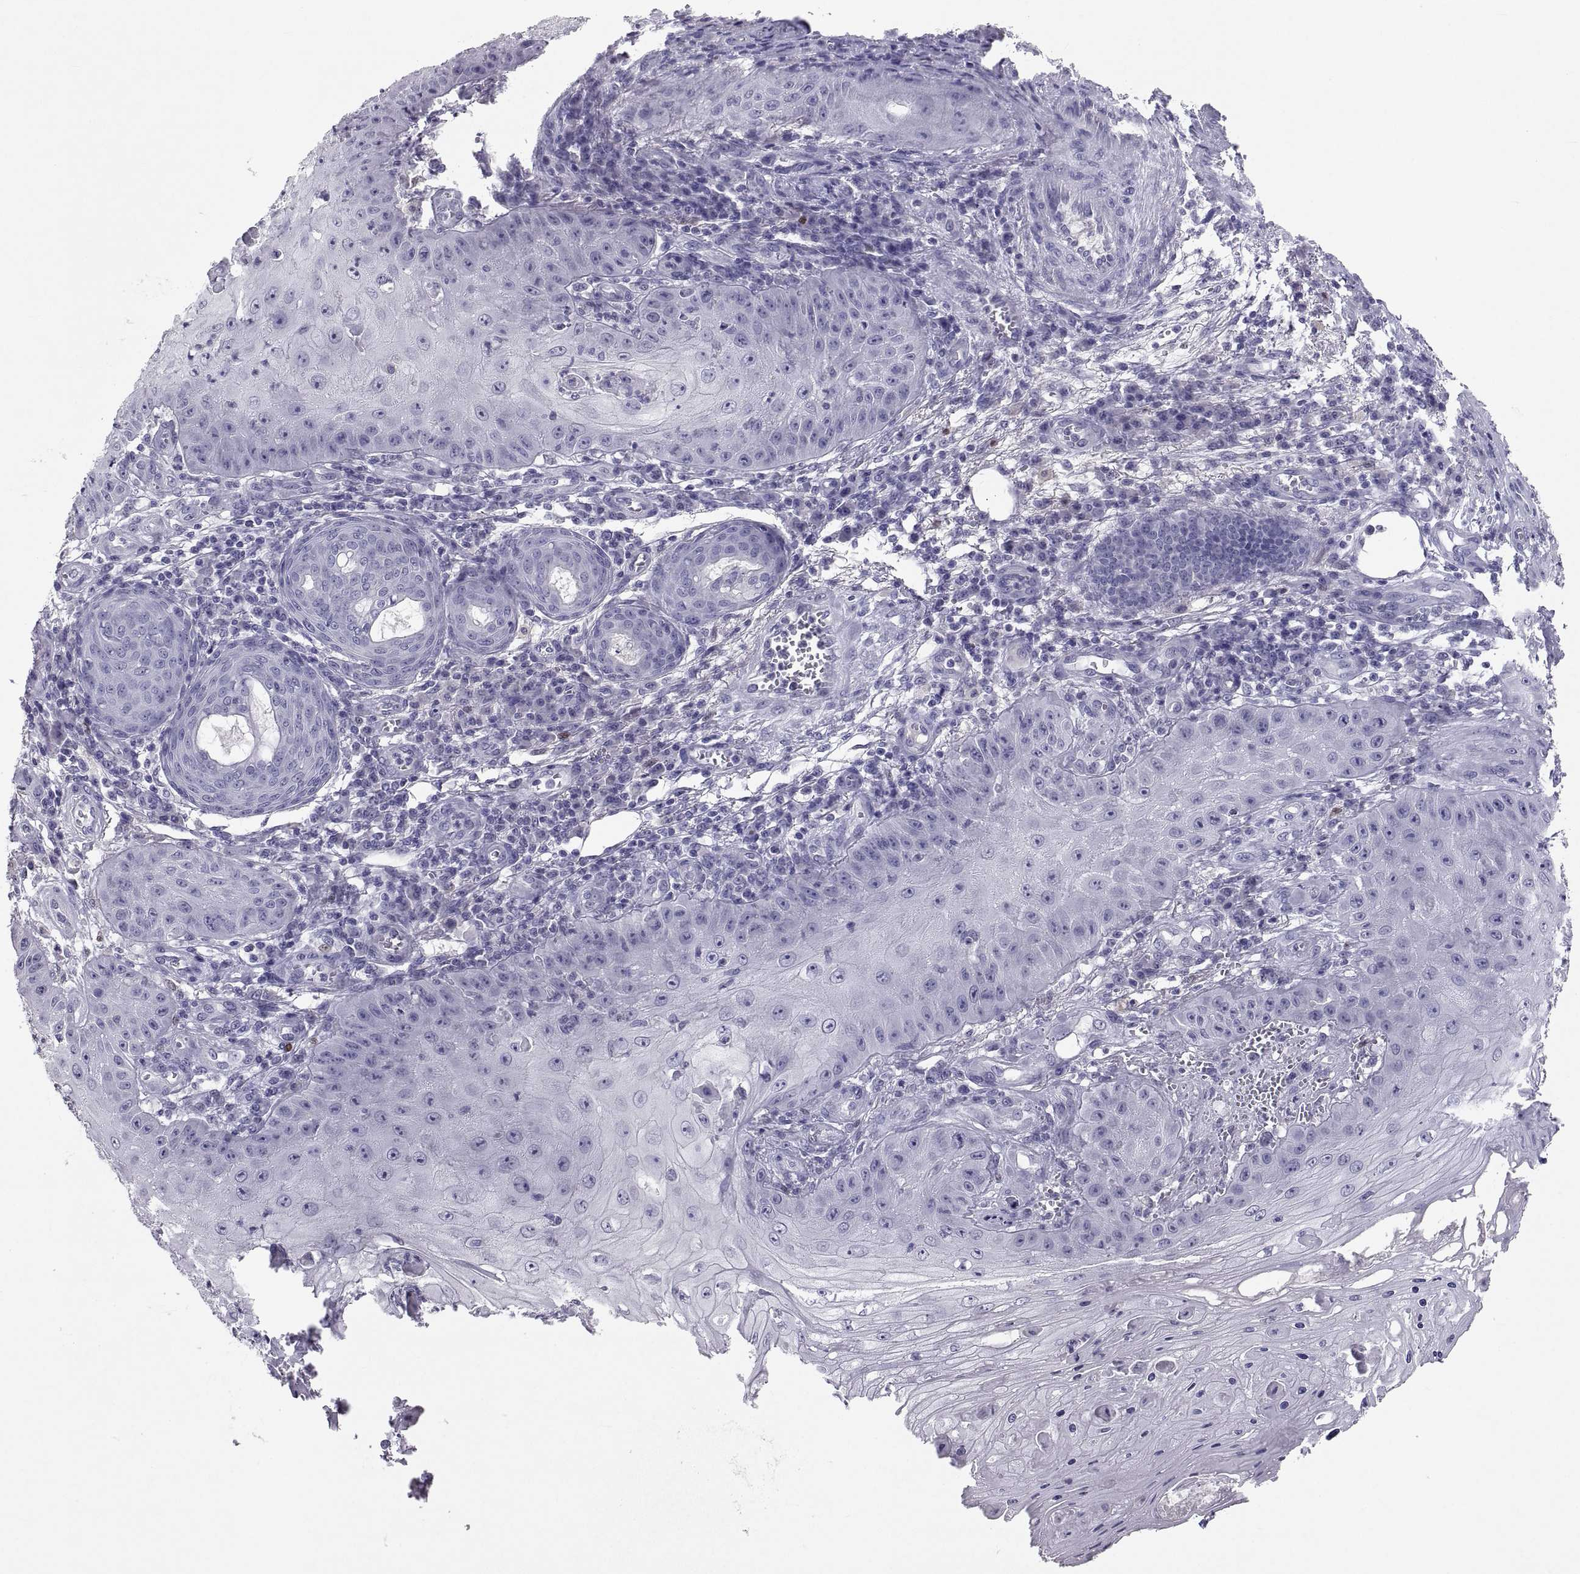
{"staining": {"intensity": "negative", "quantity": "none", "location": "none"}, "tissue": "skin cancer", "cell_type": "Tumor cells", "image_type": "cancer", "snomed": [{"axis": "morphology", "description": "Squamous cell carcinoma, NOS"}, {"axis": "topography", "description": "Skin"}], "caption": "Immunohistochemistry image of neoplastic tissue: skin cancer (squamous cell carcinoma) stained with DAB demonstrates no significant protein expression in tumor cells.", "gene": "SOX21", "patient": {"sex": "male", "age": 70}}